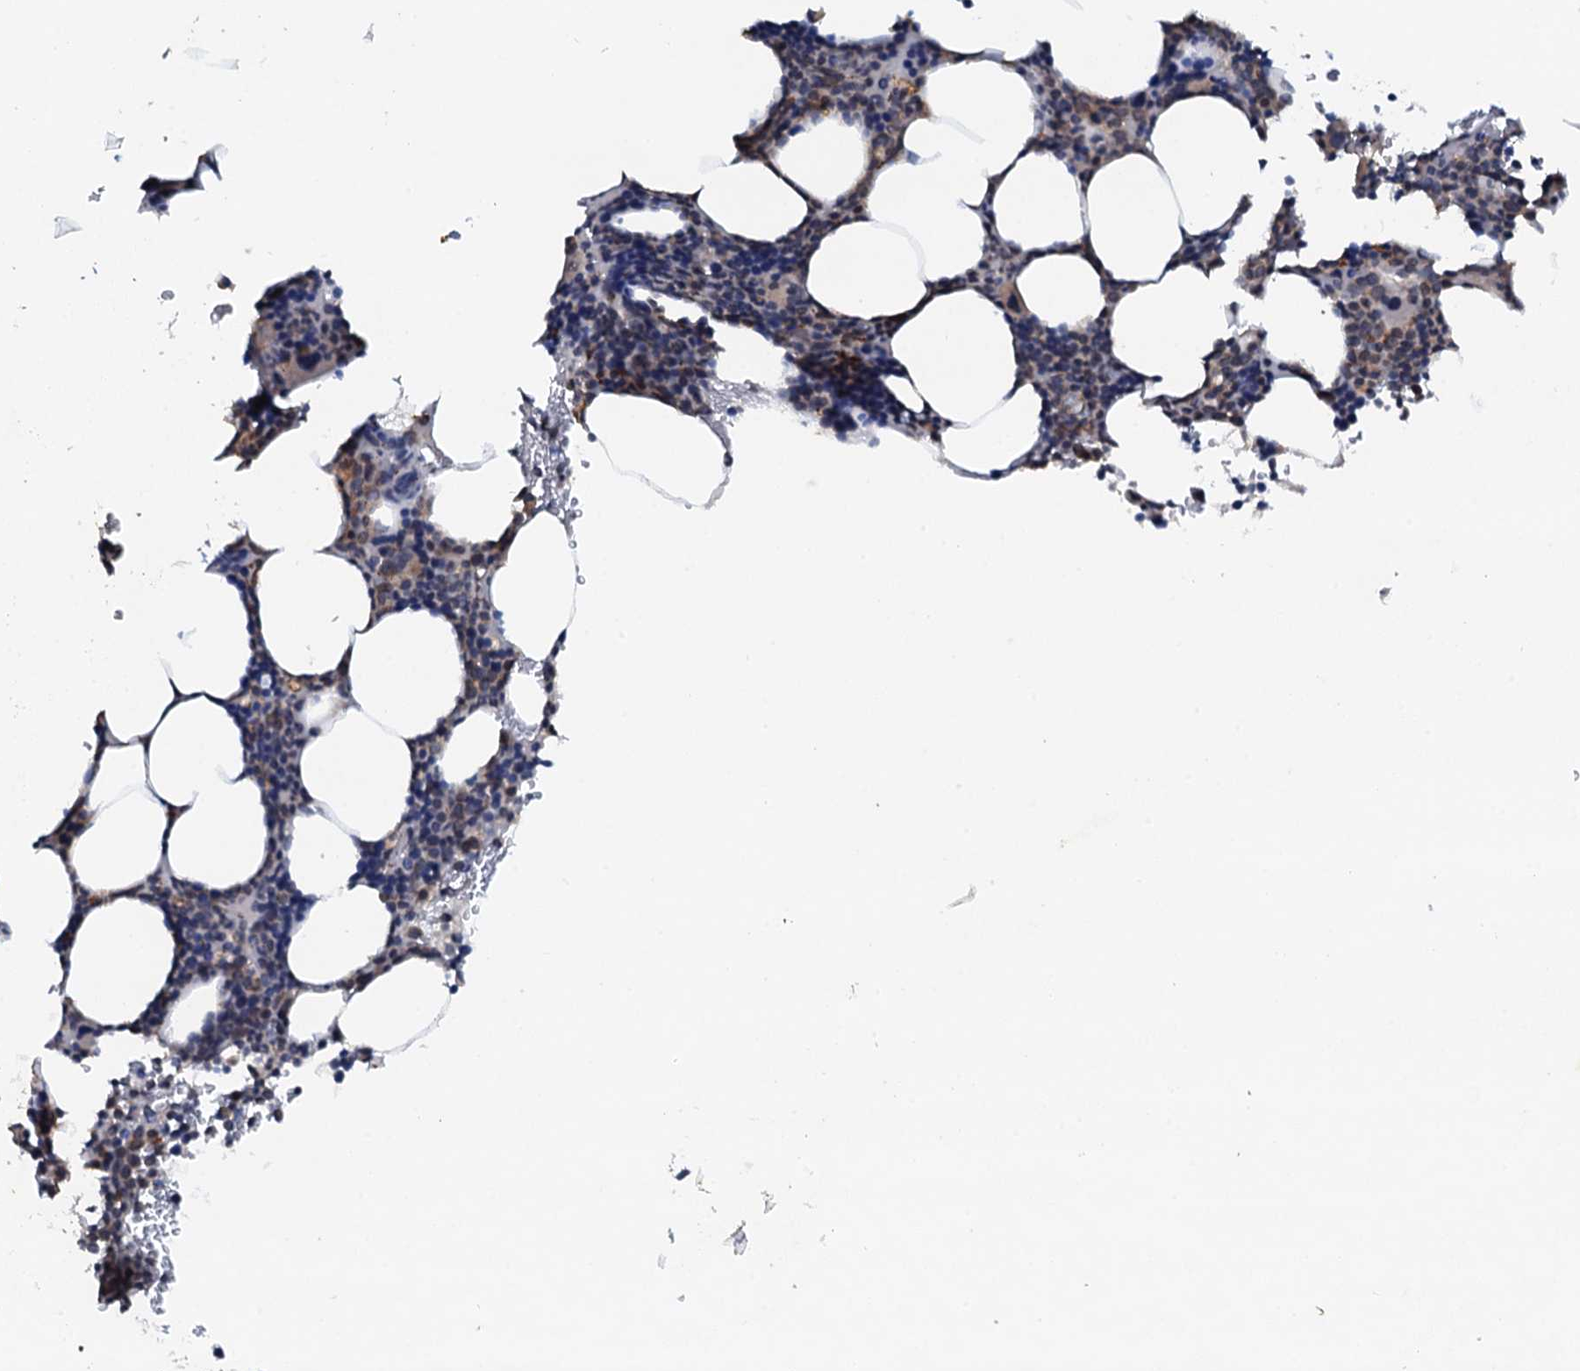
{"staining": {"intensity": "weak", "quantity": "<25%", "location": "cytoplasmic/membranous"}, "tissue": "bone marrow", "cell_type": "Hematopoietic cells", "image_type": "normal", "snomed": [{"axis": "morphology", "description": "Normal tissue, NOS"}, {"axis": "topography", "description": "Bone marrow"}], "caption": "IHC micrograph of normal bone marrow: bone marrow stained with DAB (3,3'-diaminobenzidine) displays no significant protein expression in hematopoietic cells.", "gene": "SNTA1", "patient": {"sex": "female", "age": 77}}